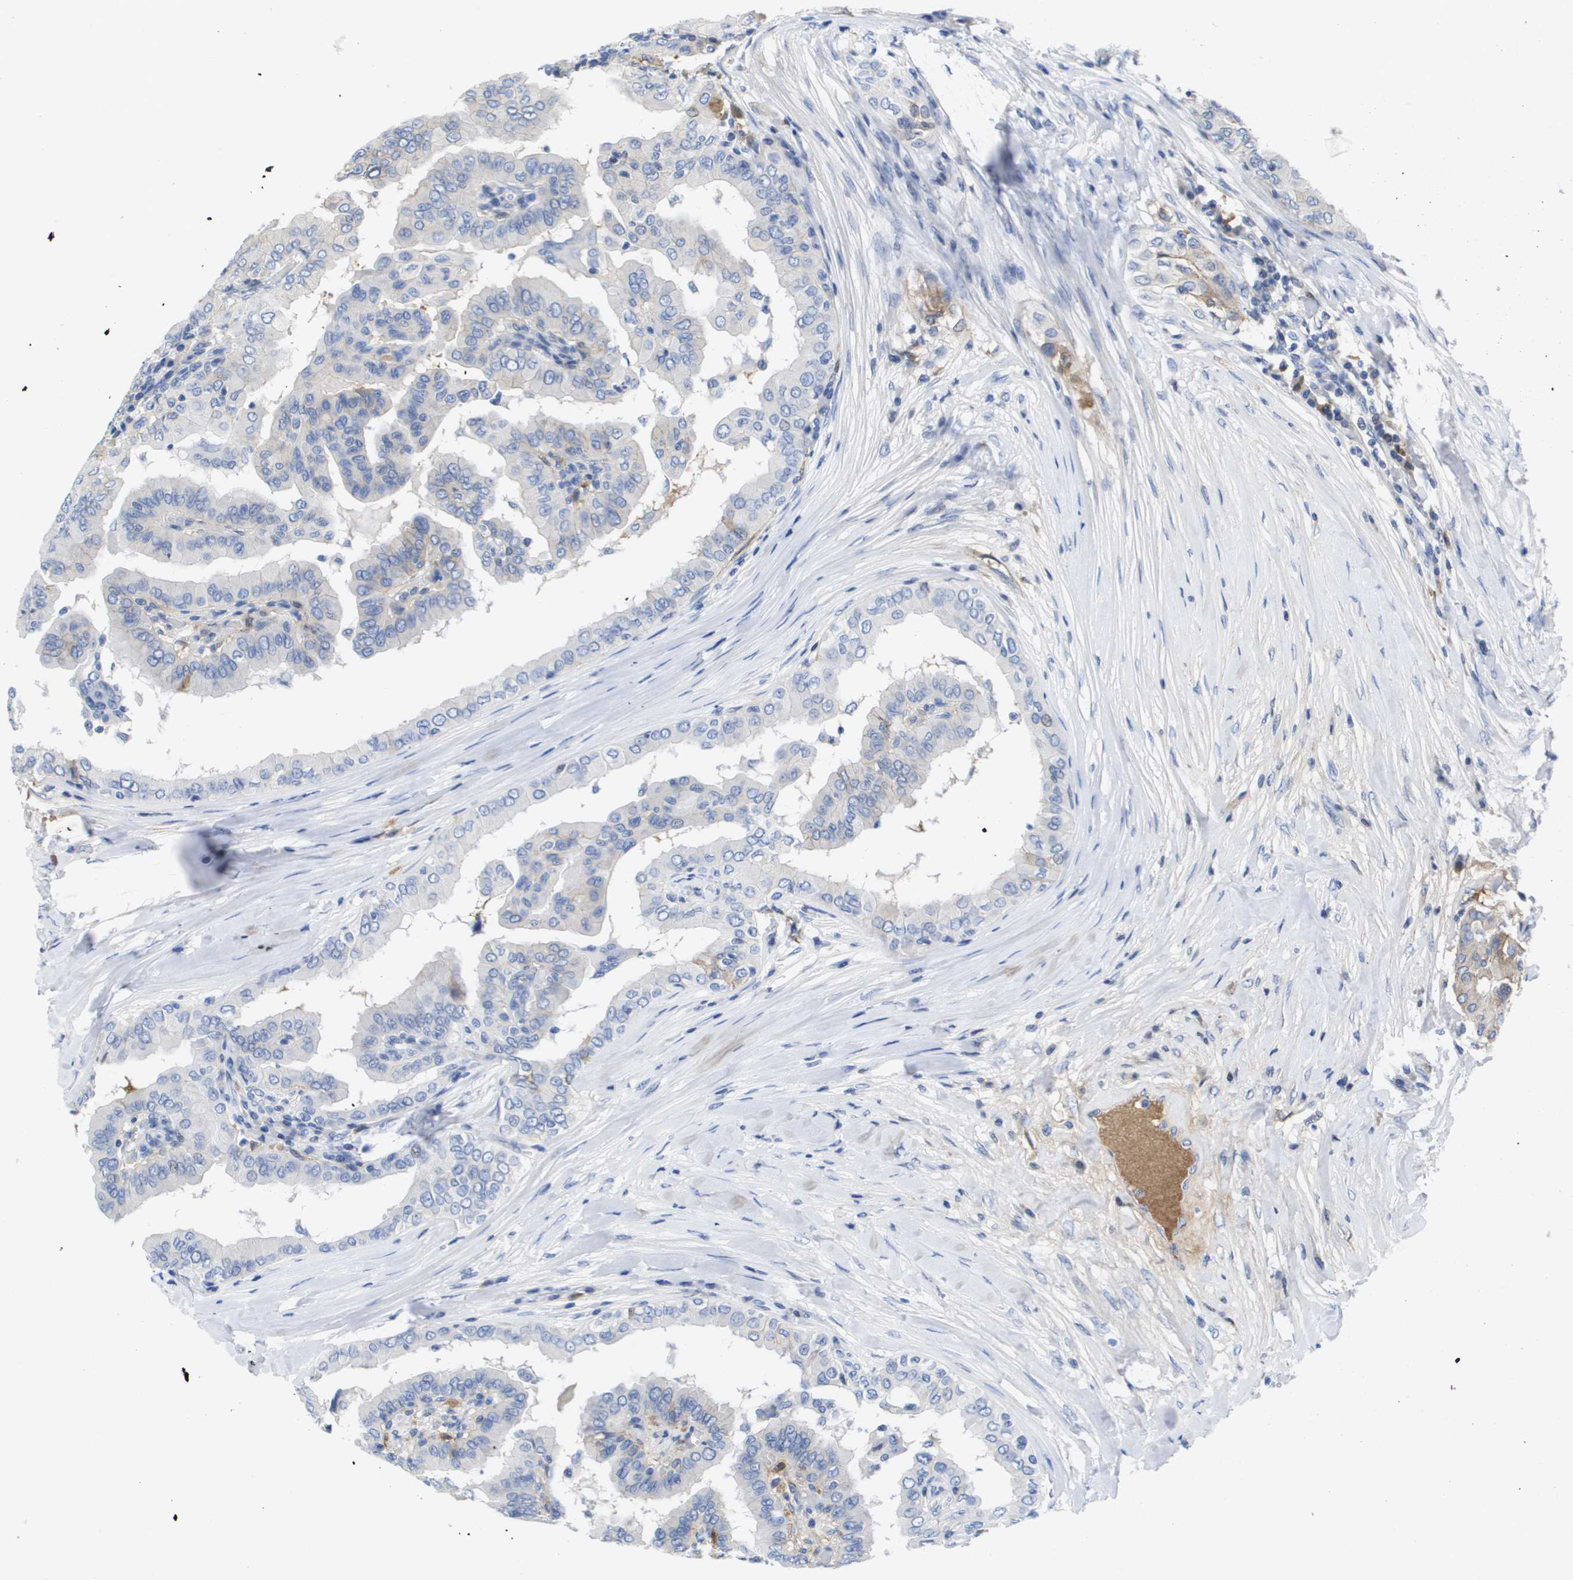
{"staining": {"intensity": "negative", "quantity": "none", "location": "none"}, "tissue": "thyroid cancer", "cell_type": "Tumor cells", "image_type": "cancer", "snomed": [{"axis": "morphology", "description": "Papillary adenocarcinoma, NOS"}, {"axis": "topography", "description": "Thyroid gland"}], "caption": "An immunohistochemistry photomicrograph of thyroid cancer (papillary adenocarcinoma) is shown. There is no staining in tumor cells of thyroid cancer (papillary adenocarcinoma).", "gene": "SERPINC1", "patient": {"sex": "male", "age": 33}}